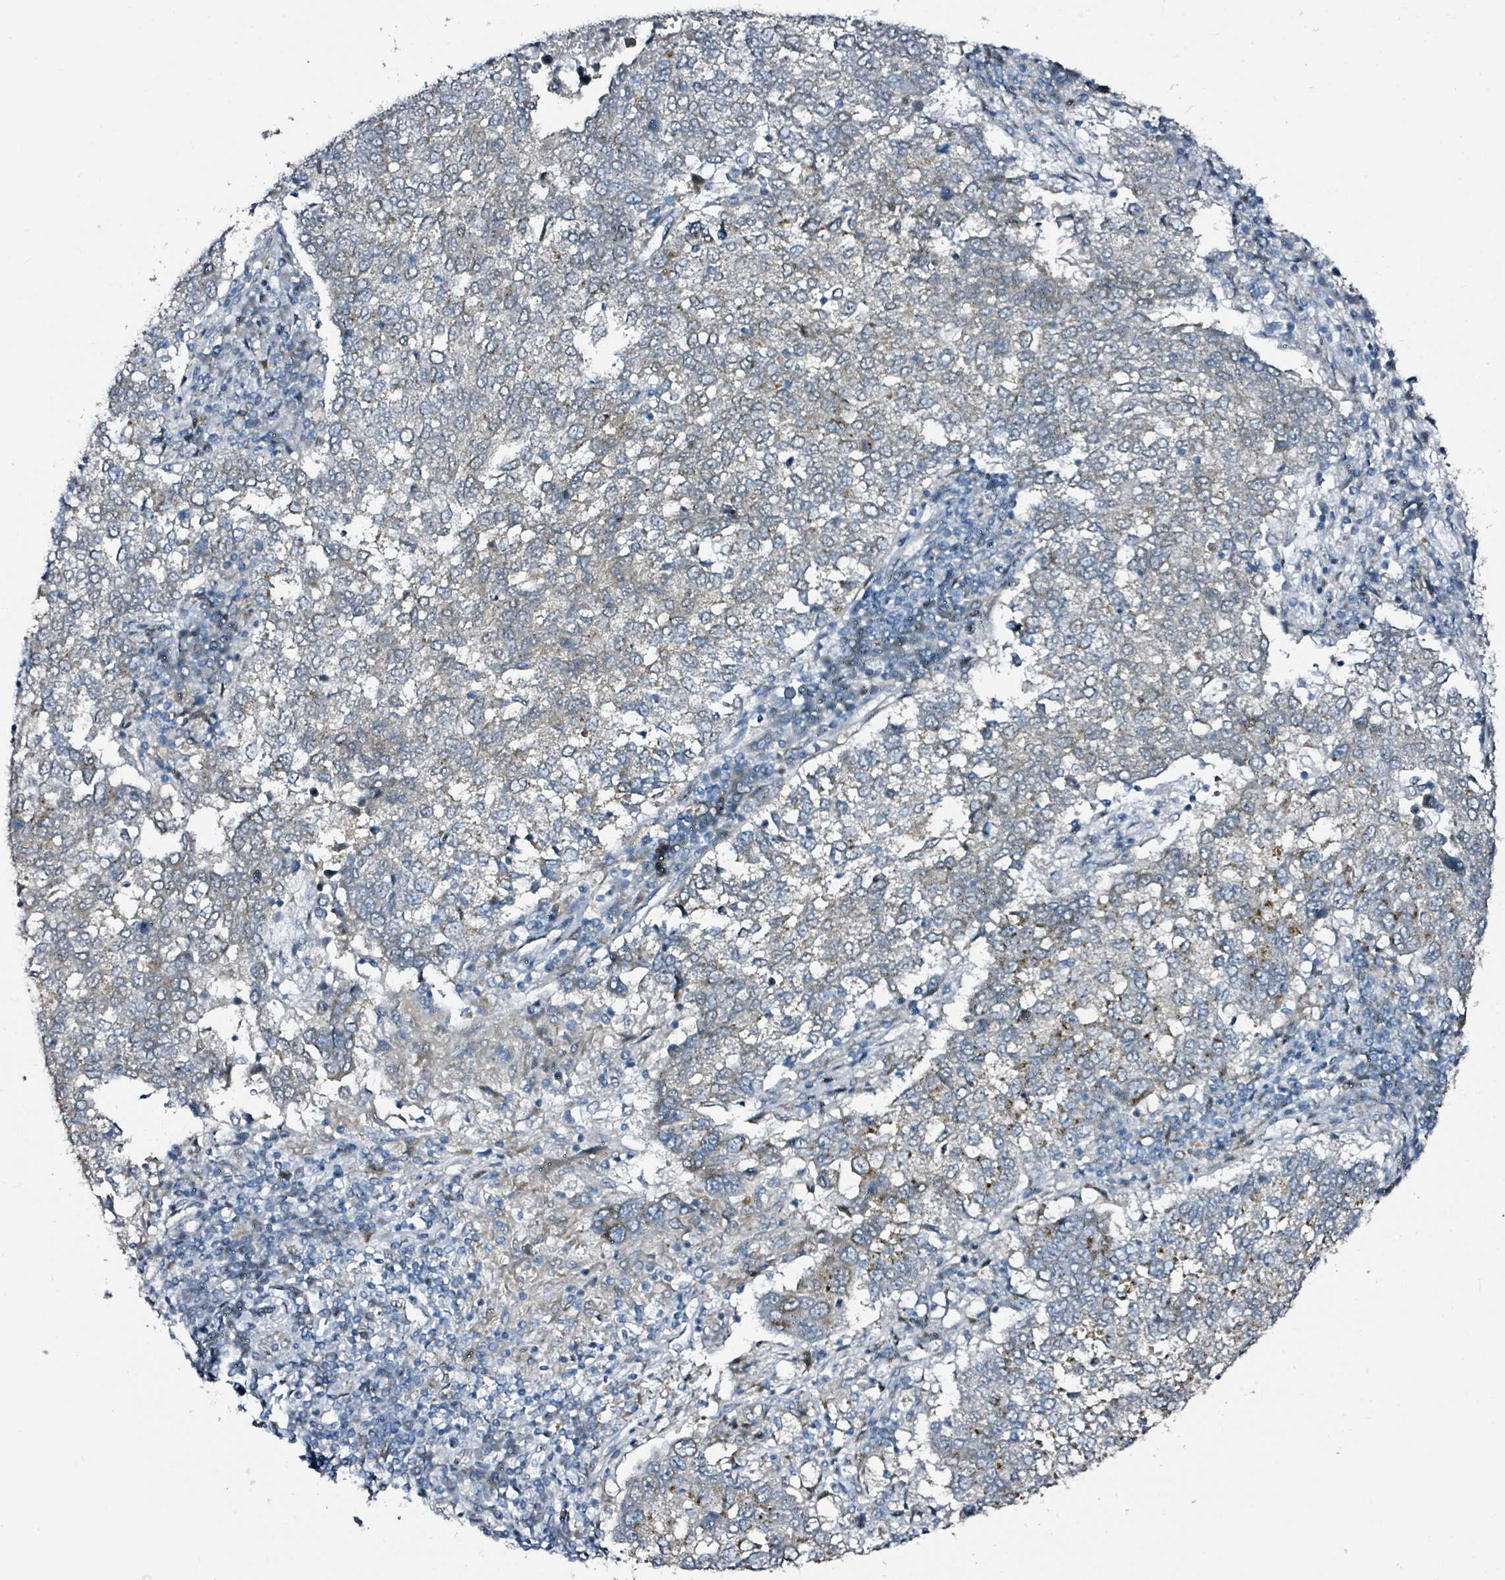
{"staining": {"intensity": "strong", "quantity": "<25%", "location": "cytoplasmic/membranous"}, "tissue": "lung cancer", "cell_type": "Tumor cells", "image_type": "cancer", "snomed": [{"axis": "morphology", "description": "Squamous cell carcinoma, NOS"}, {"axis": "topography", "description": "Lung"}], "caption": "Lung squamous cell carcinoma was stained to show a protein in brown. There is medium levels of strong cytoplasmic/membranous positivity in about <25% of tumor cells.", "gene": "B3GAT3", "patient": {"sex": "male", "age": 73}}